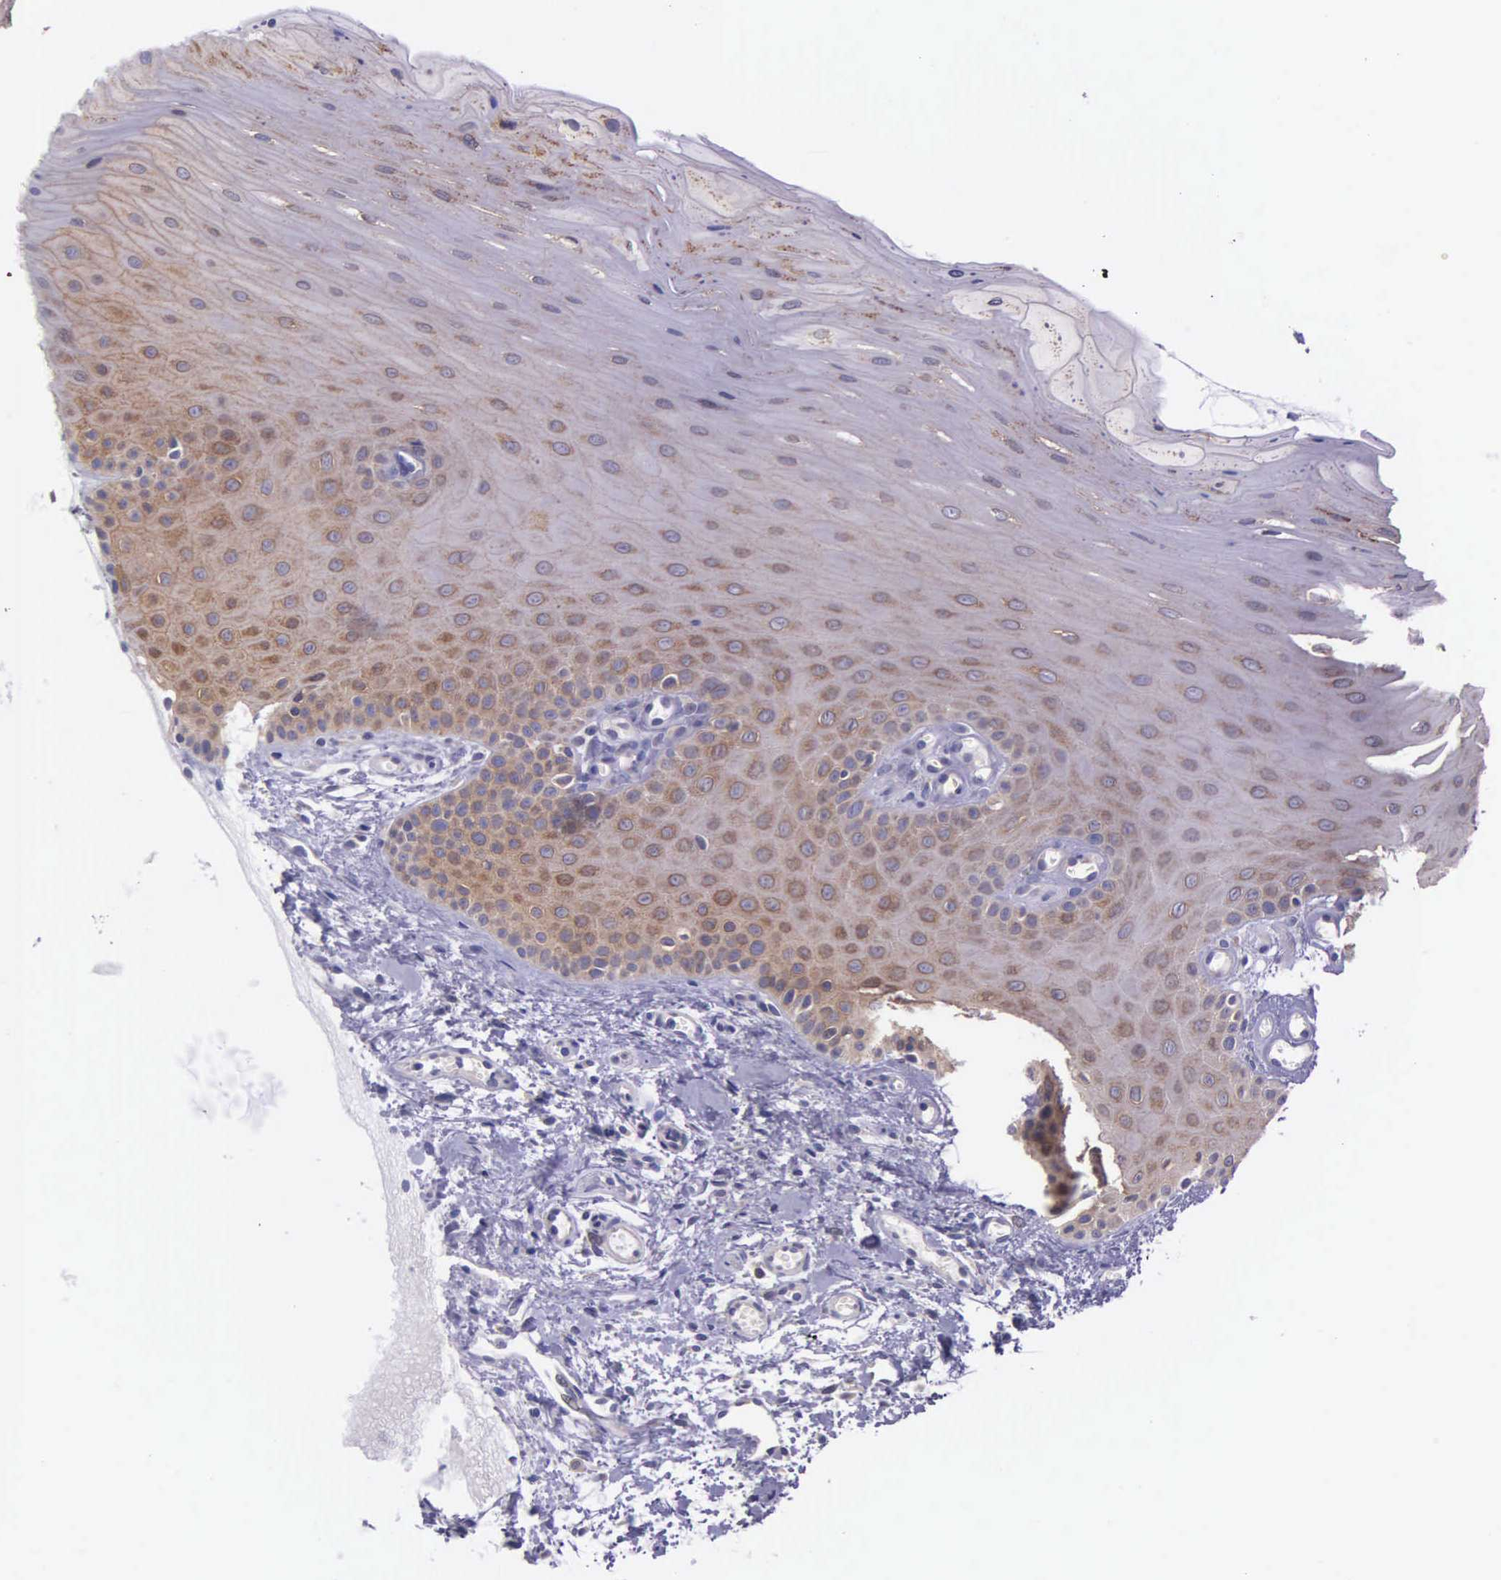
{"staining": {"intensity": "weak", "quantity": "25%-75%", "location": "cytoplasmic/membranous"}, "tissue": "oral mucosa", "cell_type": "Squamous epithelial cells", "image_type": "normal", "snomed": [{"axis": "morphology", "description": "Normal tissue, NOS"}, {"axis": "topography", "description": "Oral tissue"}], "caption": "This is an image of immunohistochemistry (IHC) staining of normal oral mucosa, which shows weak staining in the cytoplasmic/membranous of squamous epithelial cells.", "gene": "NSDHL", "patient": {"sex": "female", "age": 54}}